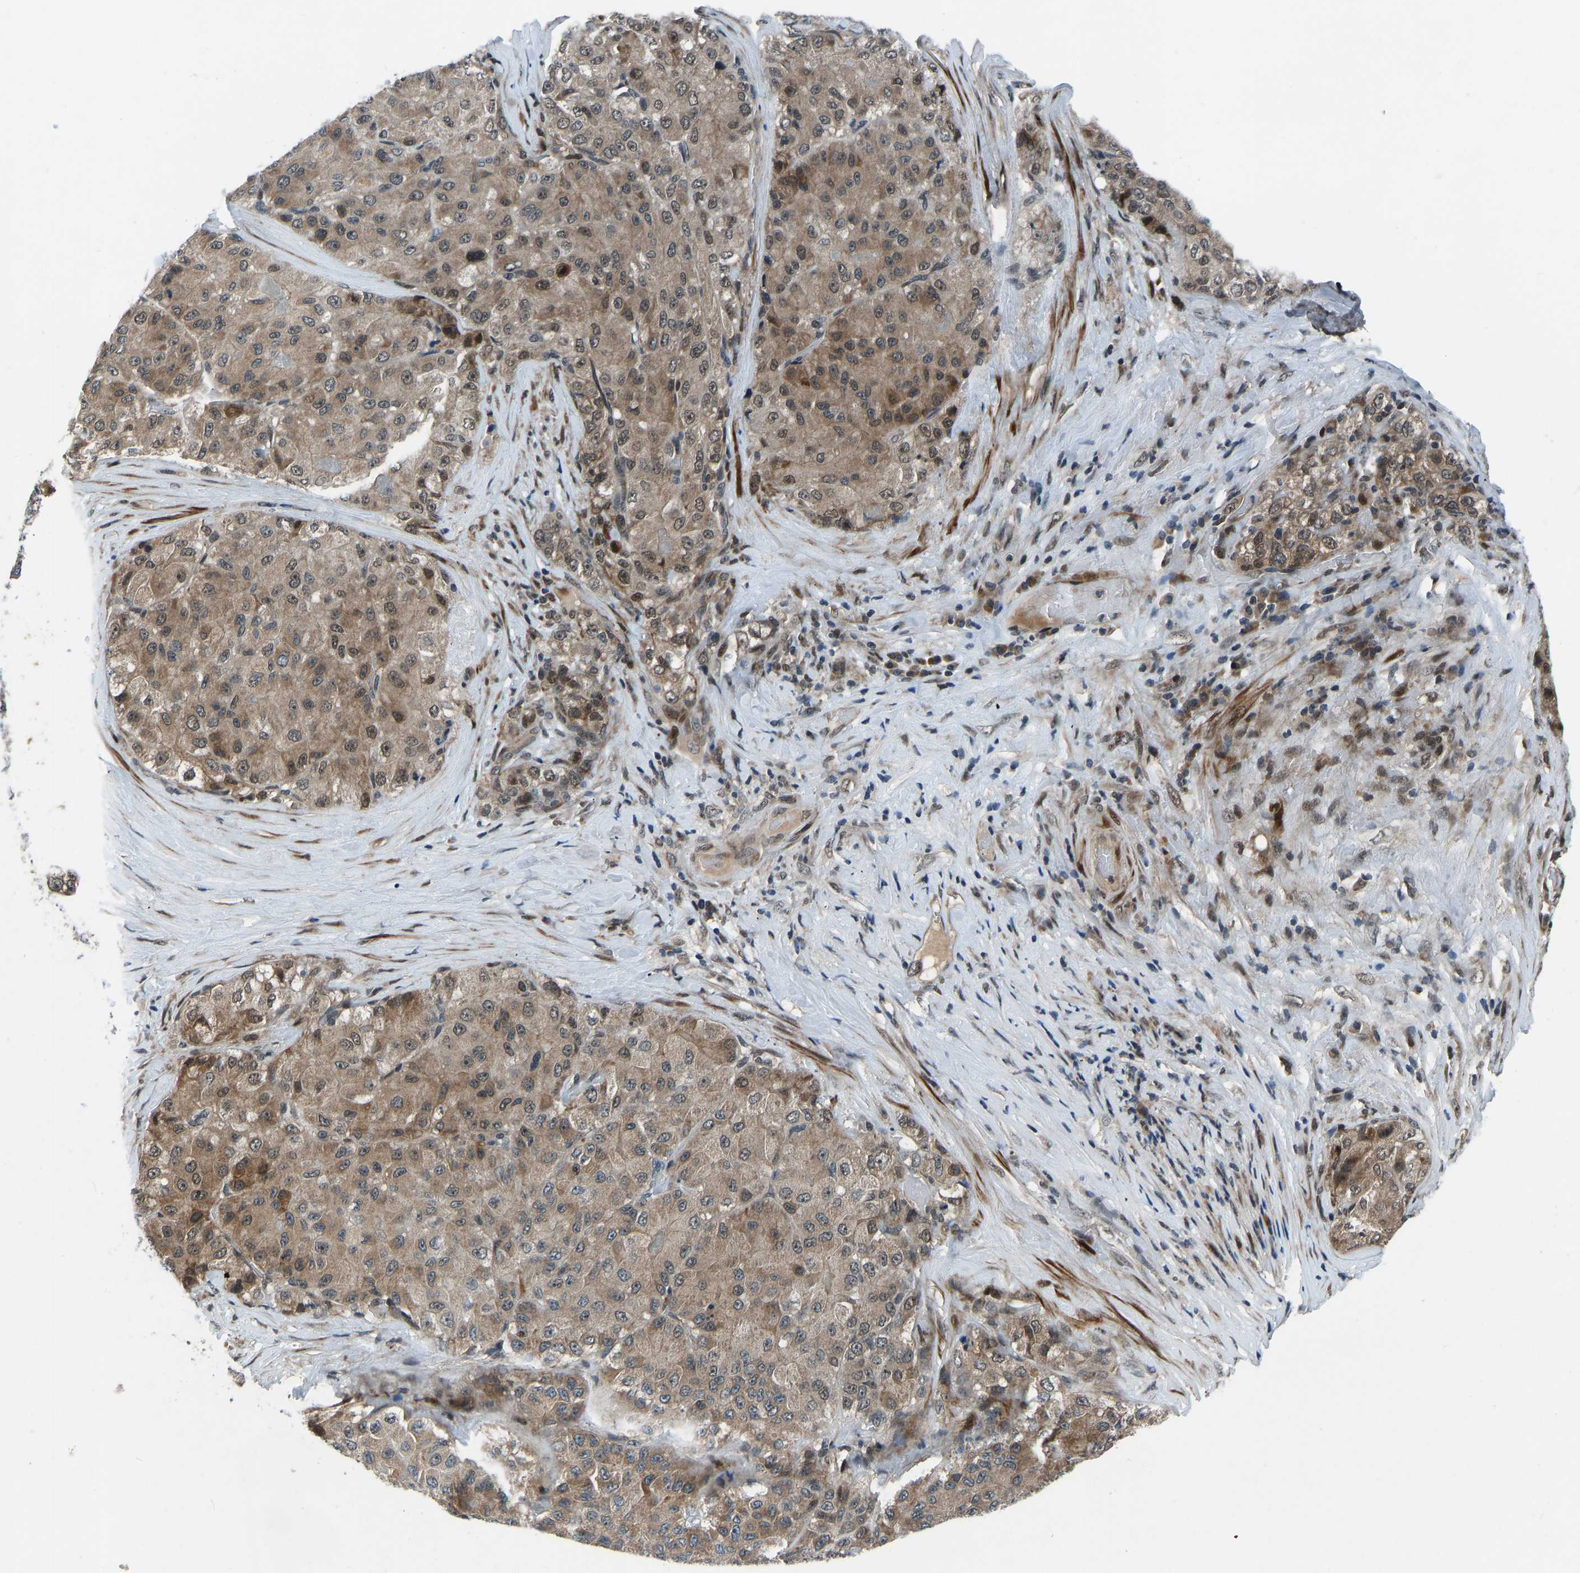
{"staining": {"intensity": "moderate", "quantity": ">75%", "location": "cytoplasmic/membranous"}, "tissue": "liver cancer", "cell_type": "Tumor cells", "image_type": "cancer", "snomed": [{"axis": "morphology", "description": "Carcinoma, Hepatocellular, NOS"}, {"axis": "topography", "description": "Liver"}], "caption": "An image of liver cancer stained for a protein displays moderate cytoplasmic/membranous brown staining in tumor cells.", "gene": "RLIM", "patient": {"sex": "male", "age": 80}}